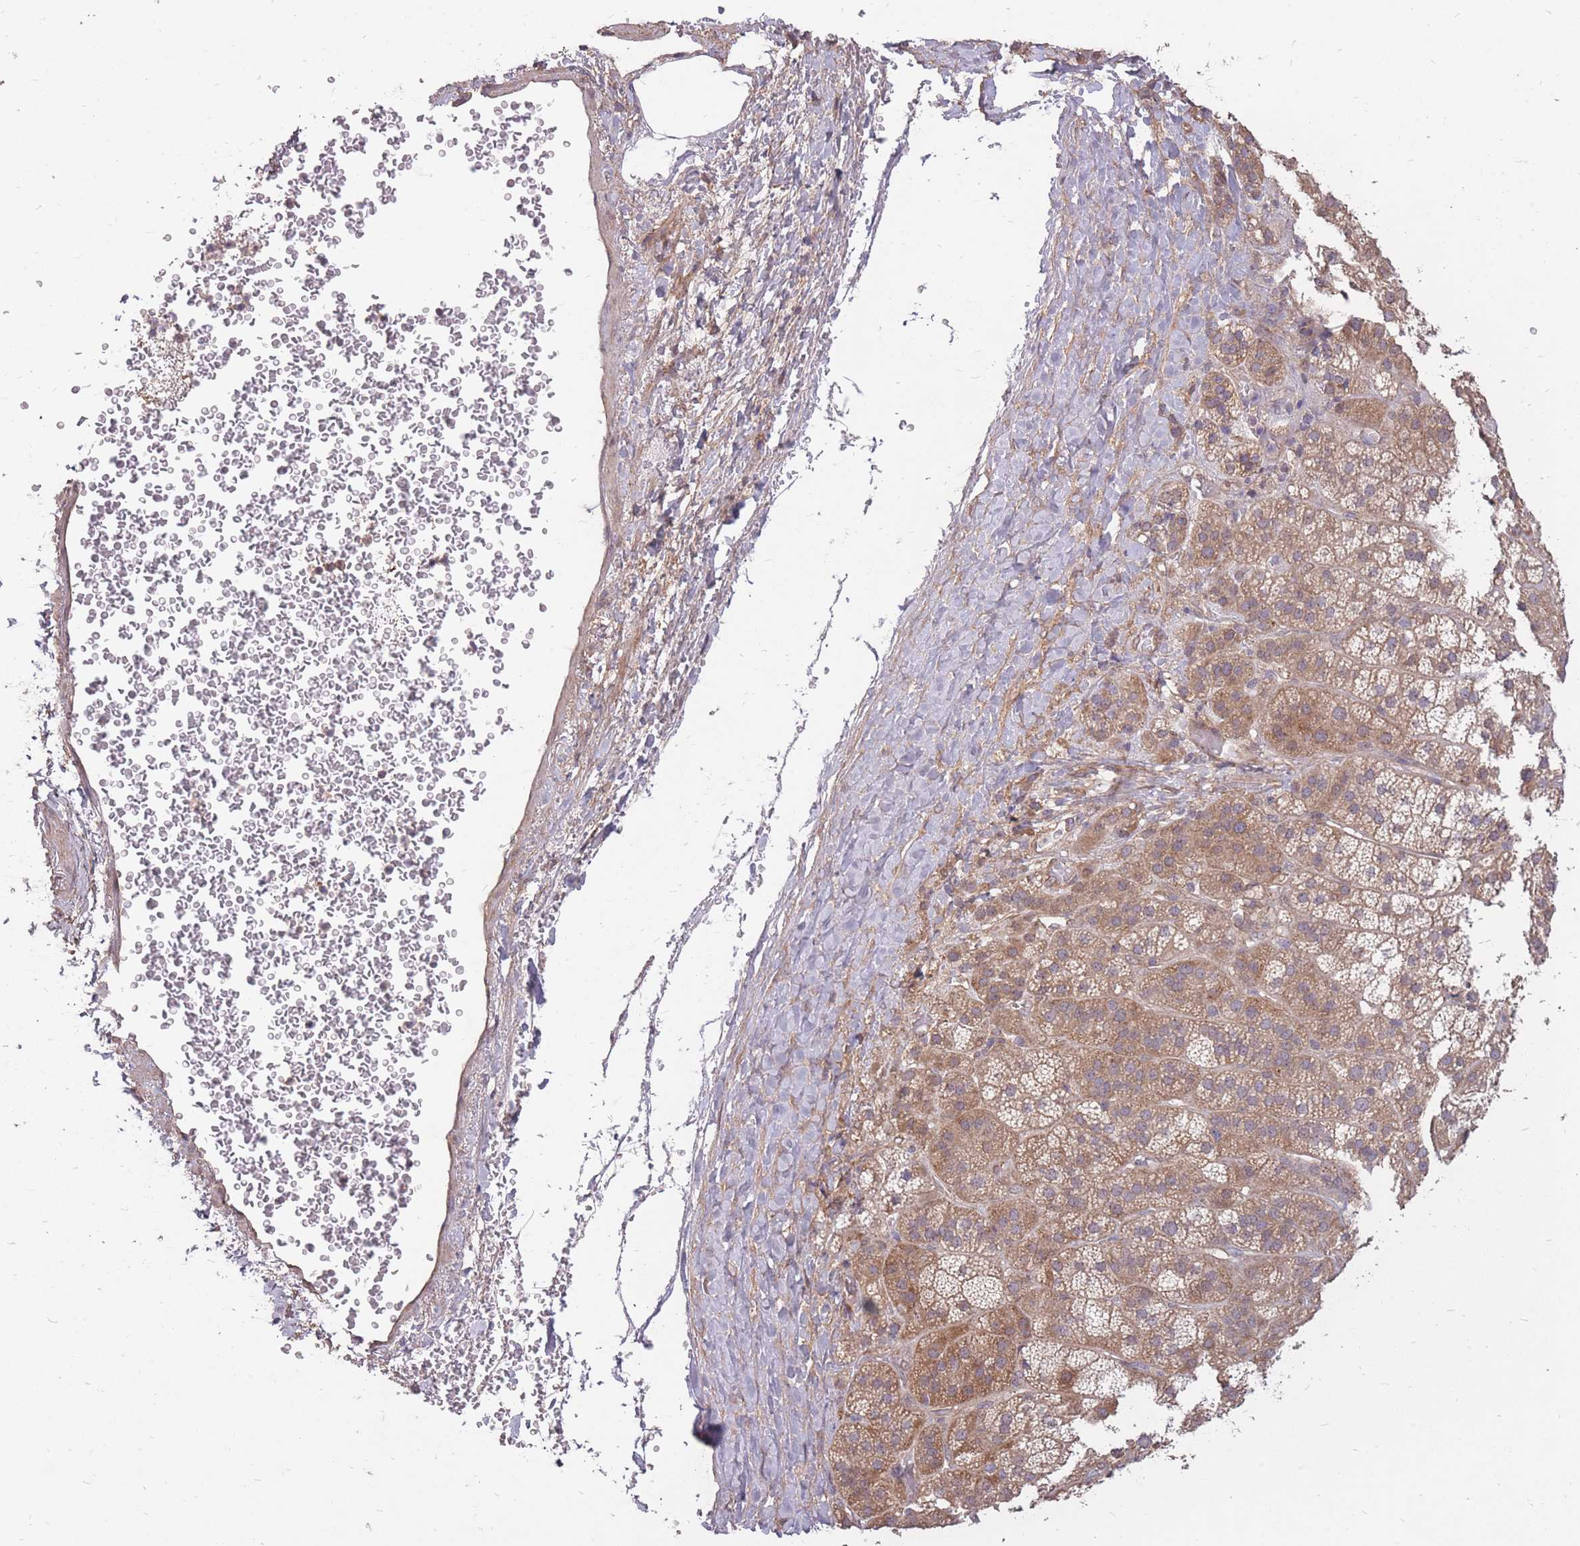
{"staining": {"intensity": "moderate", "quantity": "25%-75%", "location": "cytoplasmic/membranous"}, "tissue": "adrenal gland", "cell_type": "Glandular cells", "image_type": "normal", "snomed": [{"axis": "morphology", "description": "Normal tissue, NOS"}, {"axis": "topography", "description": "Adrenal gland"}], "caption": "This histopathology image reveals immunohistochemistry staining of unremarkable human adrenal gland, with medium moderate cytoplasmic/membranous expression in approximately 25%-75% of glandular cells.", "gene": "DYNC1LI2", "patient": {"sex": "female", "age": 70}}